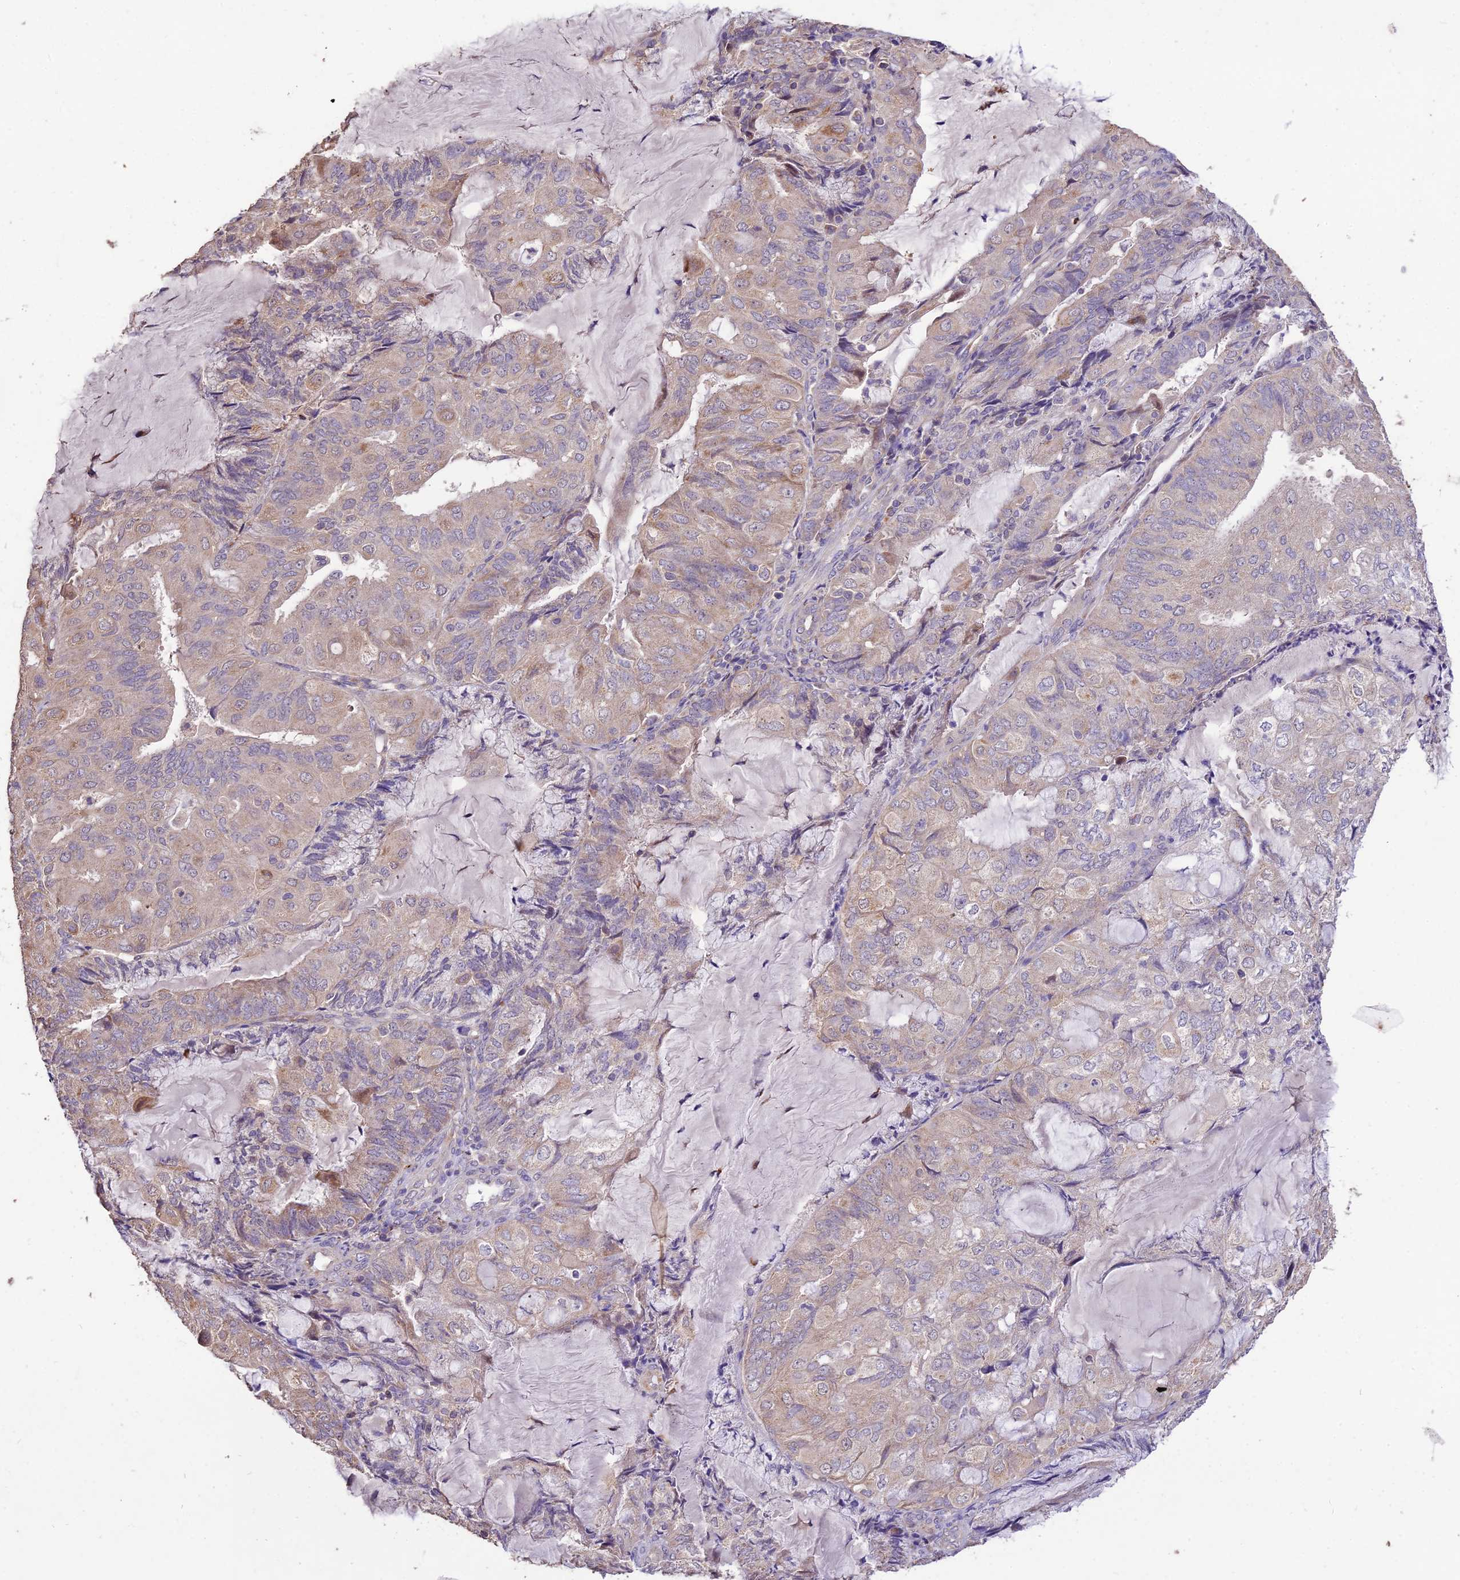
{"staining": {"intensity": "weak", "quantity": "<25%", "location": "cytoplasmic/membranous"}, "tissue": "endometrial cancer", "cell_type": "Tumor cells", "image_type": "cancer", "snomed": [{"axis": "morphology", "description": "Adenocarcinoma, NOS"}, {"axis": "topography", "description": "Endometrium"}], "caption": "A histopathology image of human endometrial cancer (adenocarcinoma) is negative for staining in tumor cells.", "gene": "SDHD", "patient": {"sex": "female", "age": 81}}